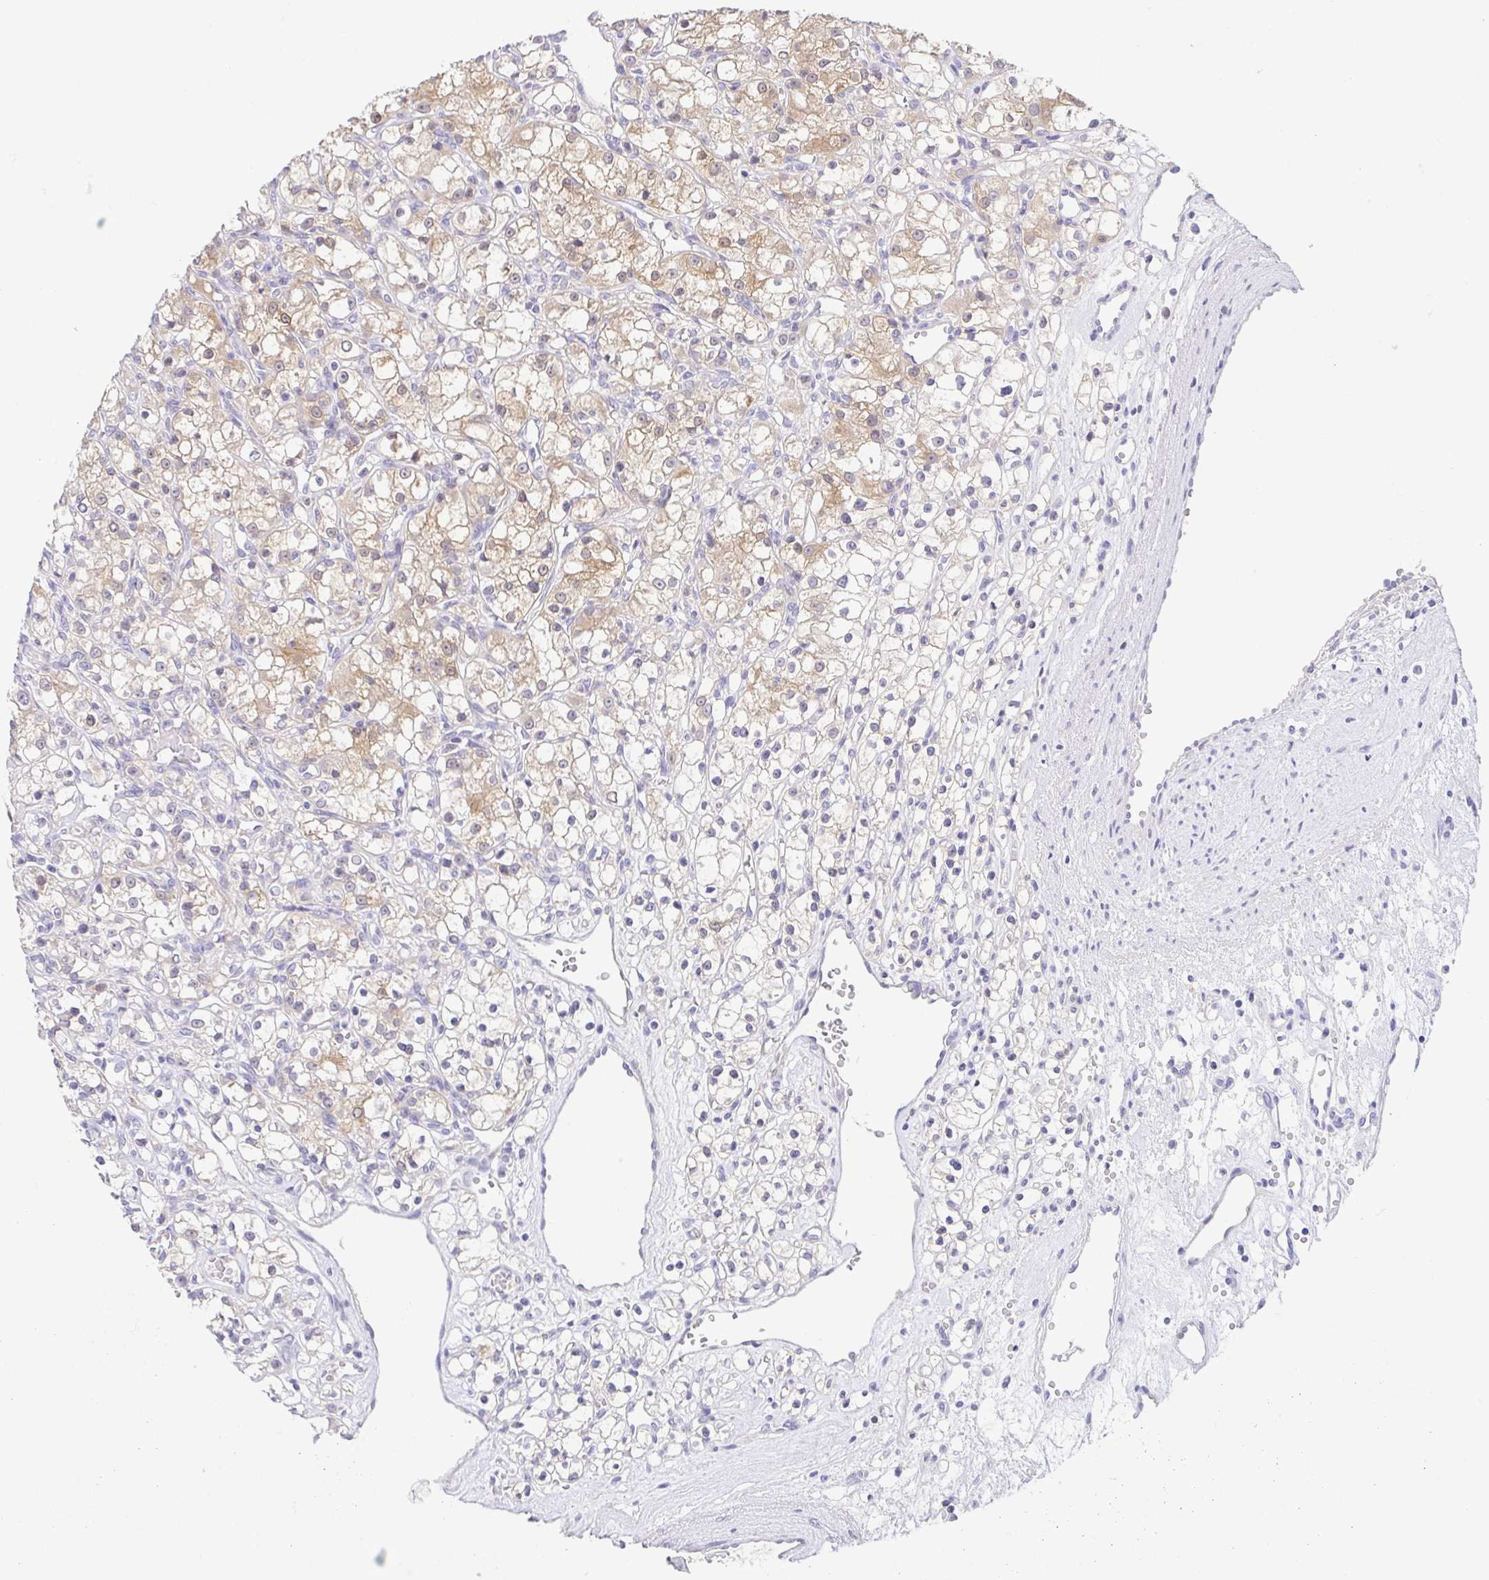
{"staining": {"intensity": "weak", "quantity": "25%-75%", "location": "cytoplasmic/membranous"}, "tissue": "renal cancer", "cell_type": "Tumor cells", "image_type": "cancer", "snomed": [{"axis": "morphology", "description": "Adenocarcinoma, NOS"}, {"axis": "topography", "description": "Kidney"}], "caption": "This is an image of IHC staining of adenocarcinoma (renal), which shows weak expression in the cytoplasmic/membranous of tumor cells.", "gene": "FABP3", "patient": {"sex": "female", "age": 59}}